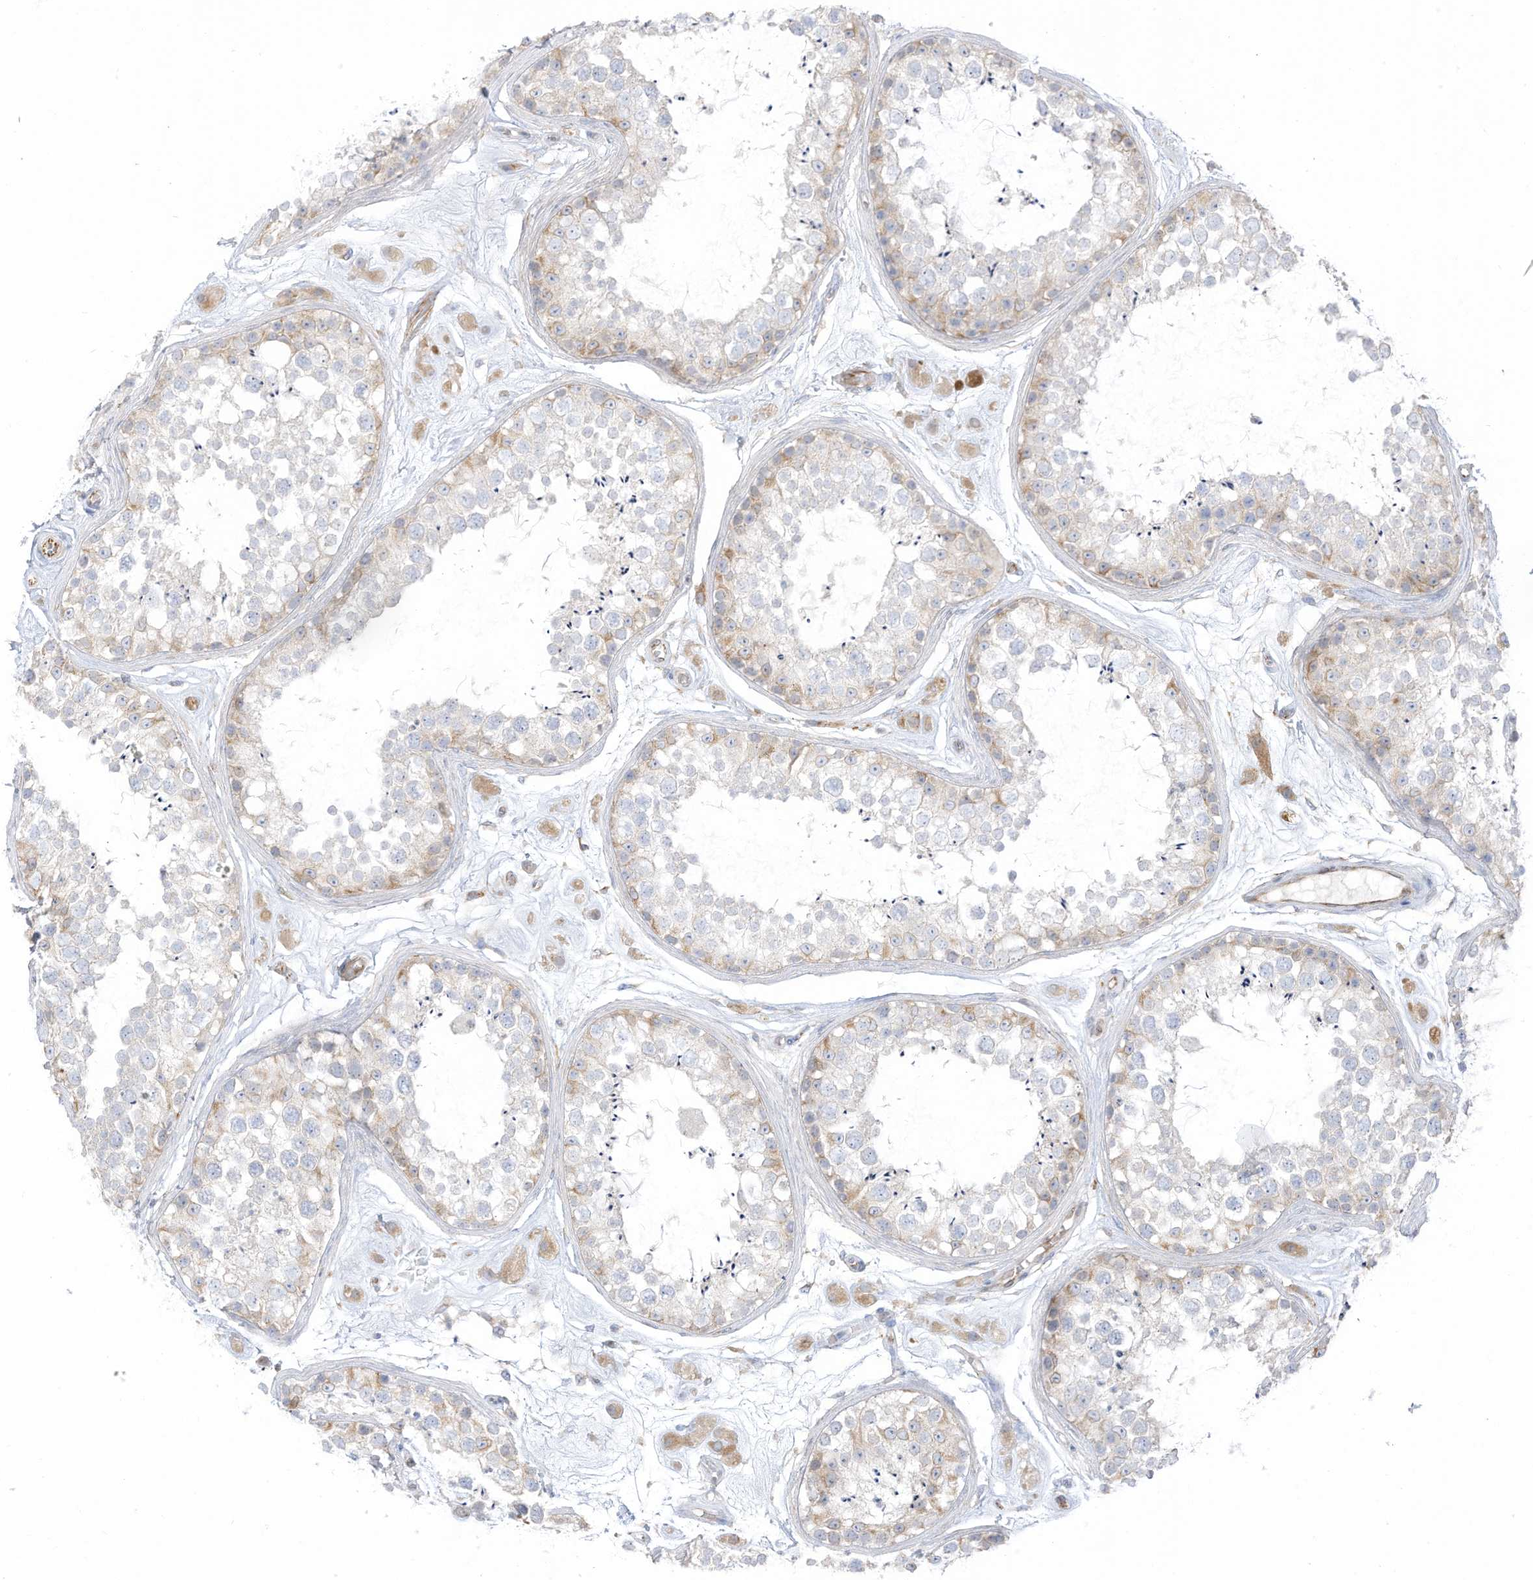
{"staining": {"intensity": "moderate", "quantity": "<25%", "location": "cytoplasmic/membranous"}, "tissue": "testis", "cell_type": "Cells in seminiferous ducts", "image_type": "normal", "snomed": [{"axis": "morphology", "description": "Normal tissue, NOS"}, {"axis": "topography", "description": "Testis"}], "caption": "Testis stained with a brown dye reveals moderate cytoplasmic/membranous positive staining in about <25% of cells in seminiferous ducts.", "gene": "TAL2", "patient": {"sex": "male", "age": 25}}